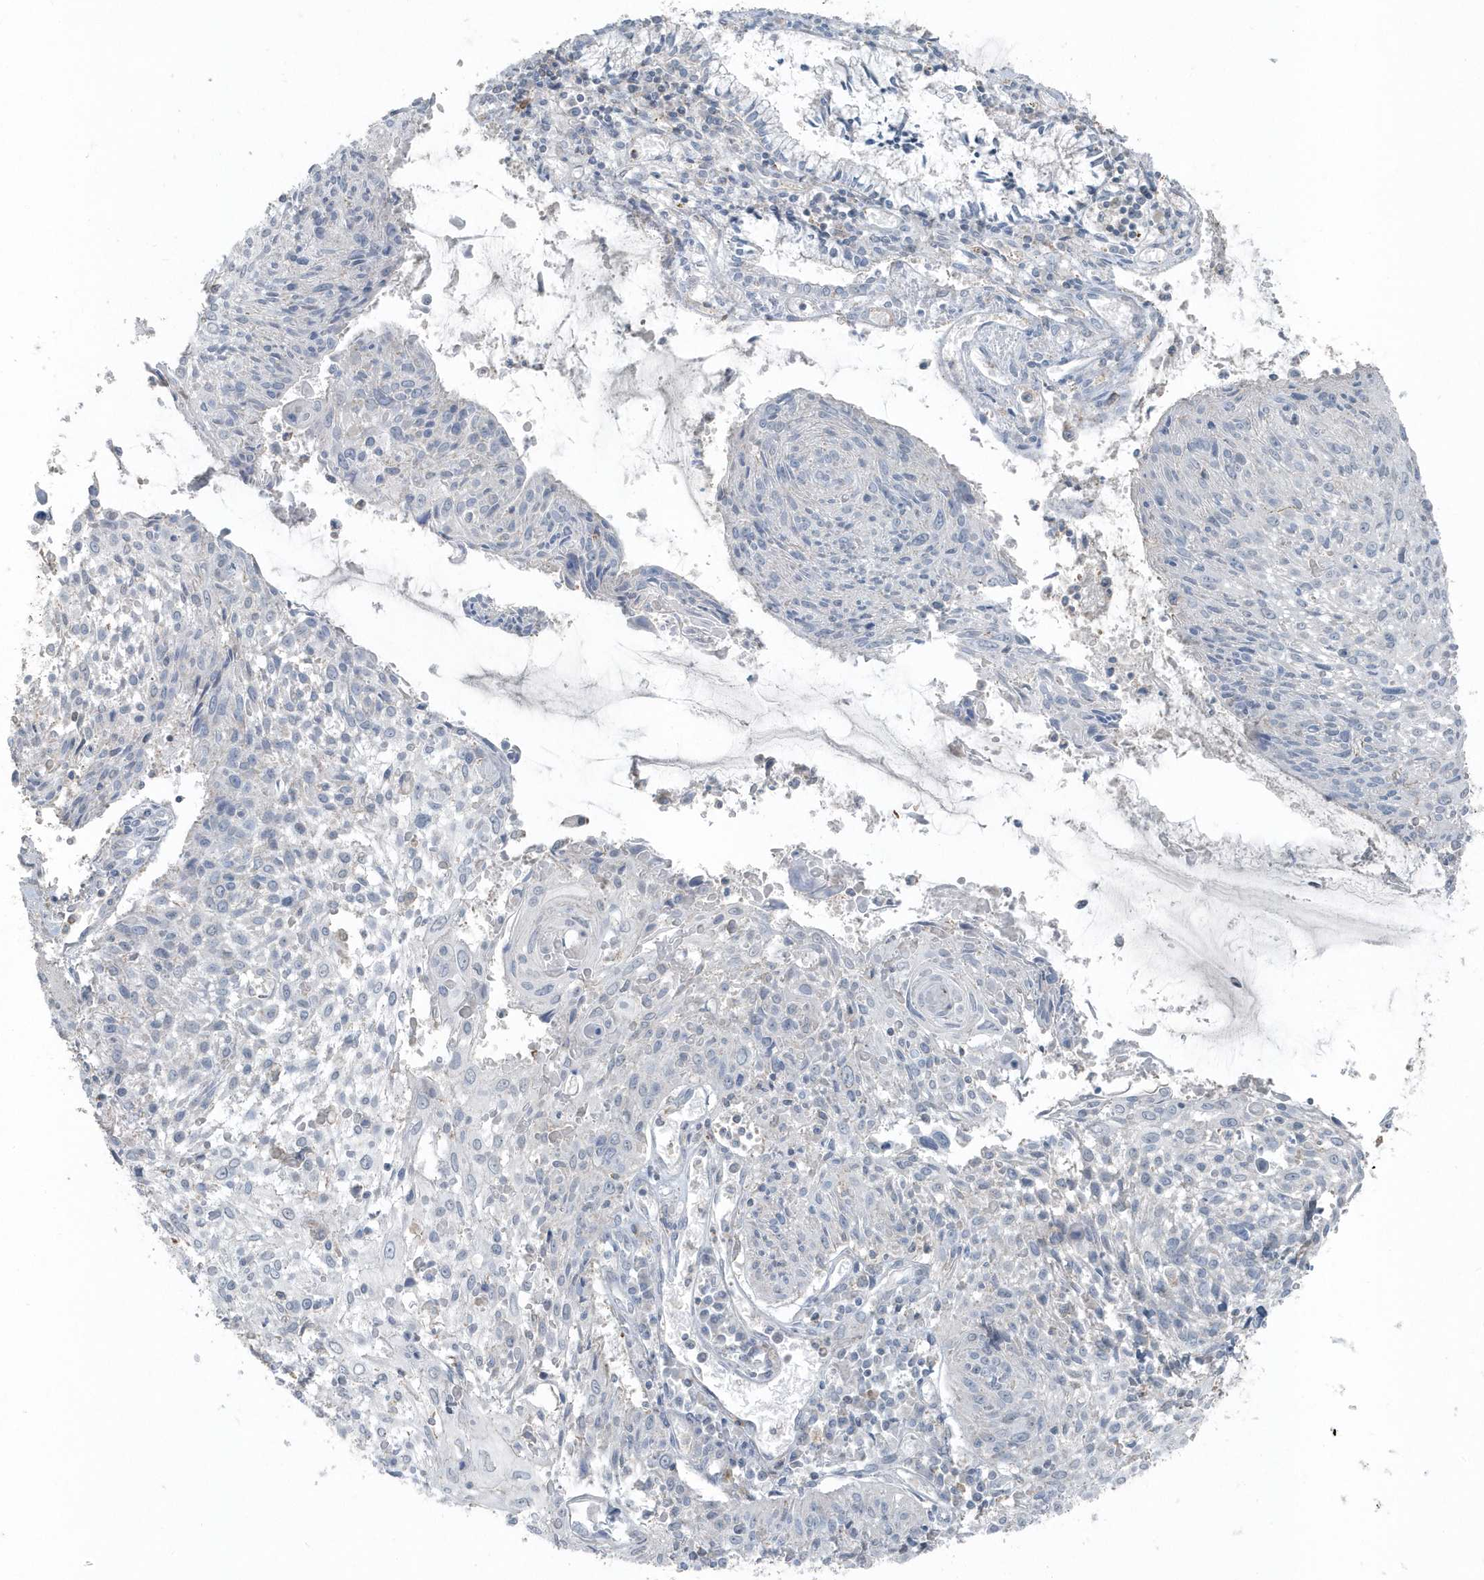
{"staining": {"intensity": "negative", "quantity": "none", "location": "none"}, "tissue": "cervical cancer", "cell_type": "Tumor cells", "image_type": "cancer", "snomed": [{"axis": "morphology", "description": "Squamous cell carcinoma, NOS"}, {"axis": "topography", "description": "Cervix"}], "caption": "Immunohistochemistry micrograph of neoplastic tissue: human squamous cell carcinoma (cervical) stained with DAB (3,3'-diaminobenzidine) demonstrates no significant protein expression in tumor cells.", "gene": "ACTC1", "patient": {"sex": "female", "age": 51}}